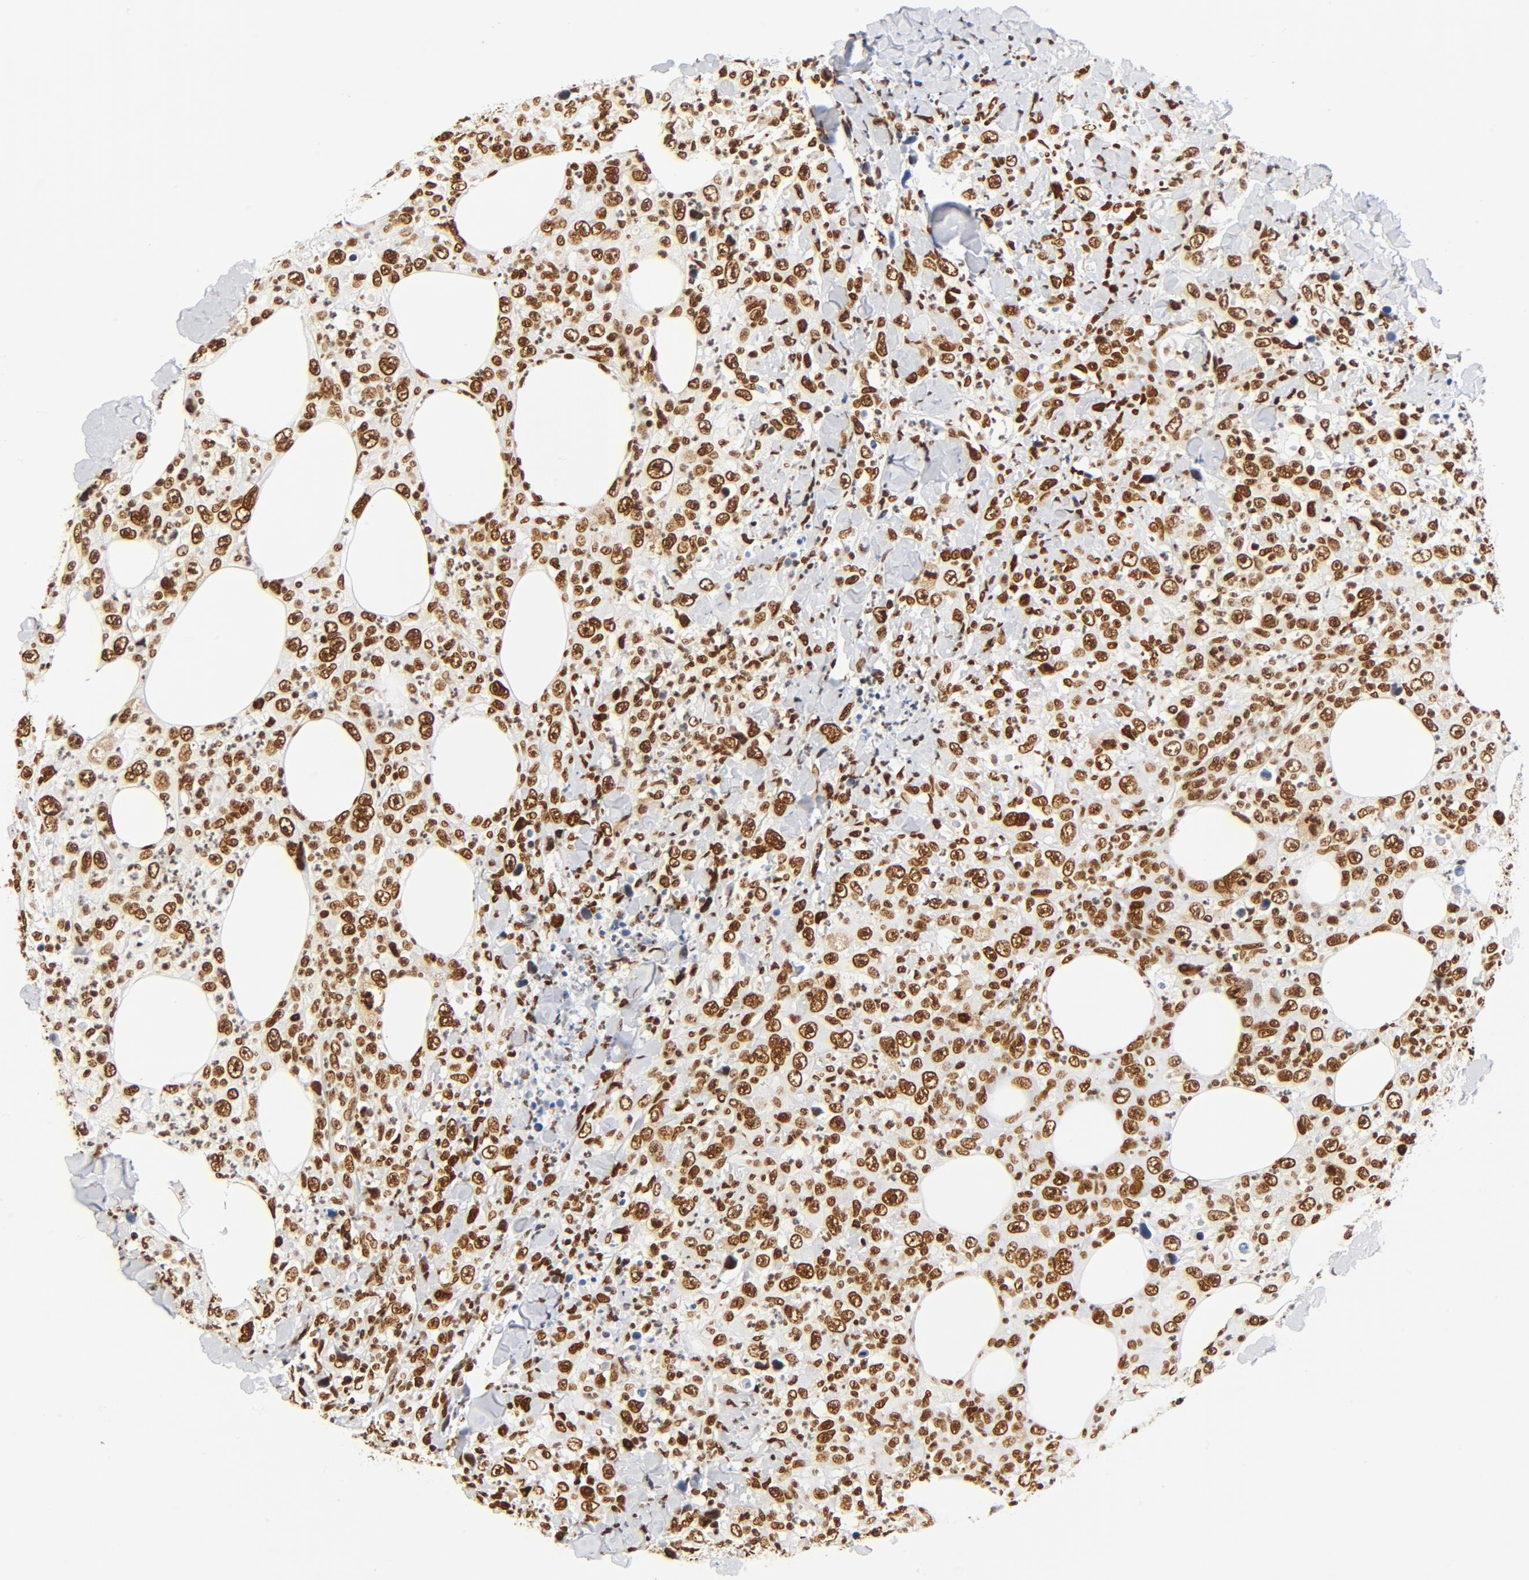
{"staining": {"intensity": "strong", "quantity": ">75%", "location": "nuclear"}, "tissue": "thyroid cancer", "cell_type": "Tumor cells", "image_type": "cancer", "snomed": [{"axis": "morphology", "description": "Carcinoma, NOS"}, {"axis": "topography", "description": "Thyroid gland"}], "caption": "Protein expression analysis of human thyroid cancer (carcinoma) reveals strong nuclear staining in approximately >75% of tumor cells. Using DAB (brown) and hematoxylin (blue) stains, captured at high magnification using brightfield microscopy.", "gene": "CTBP1", "patient": {"sex": "female", "age": 77}}